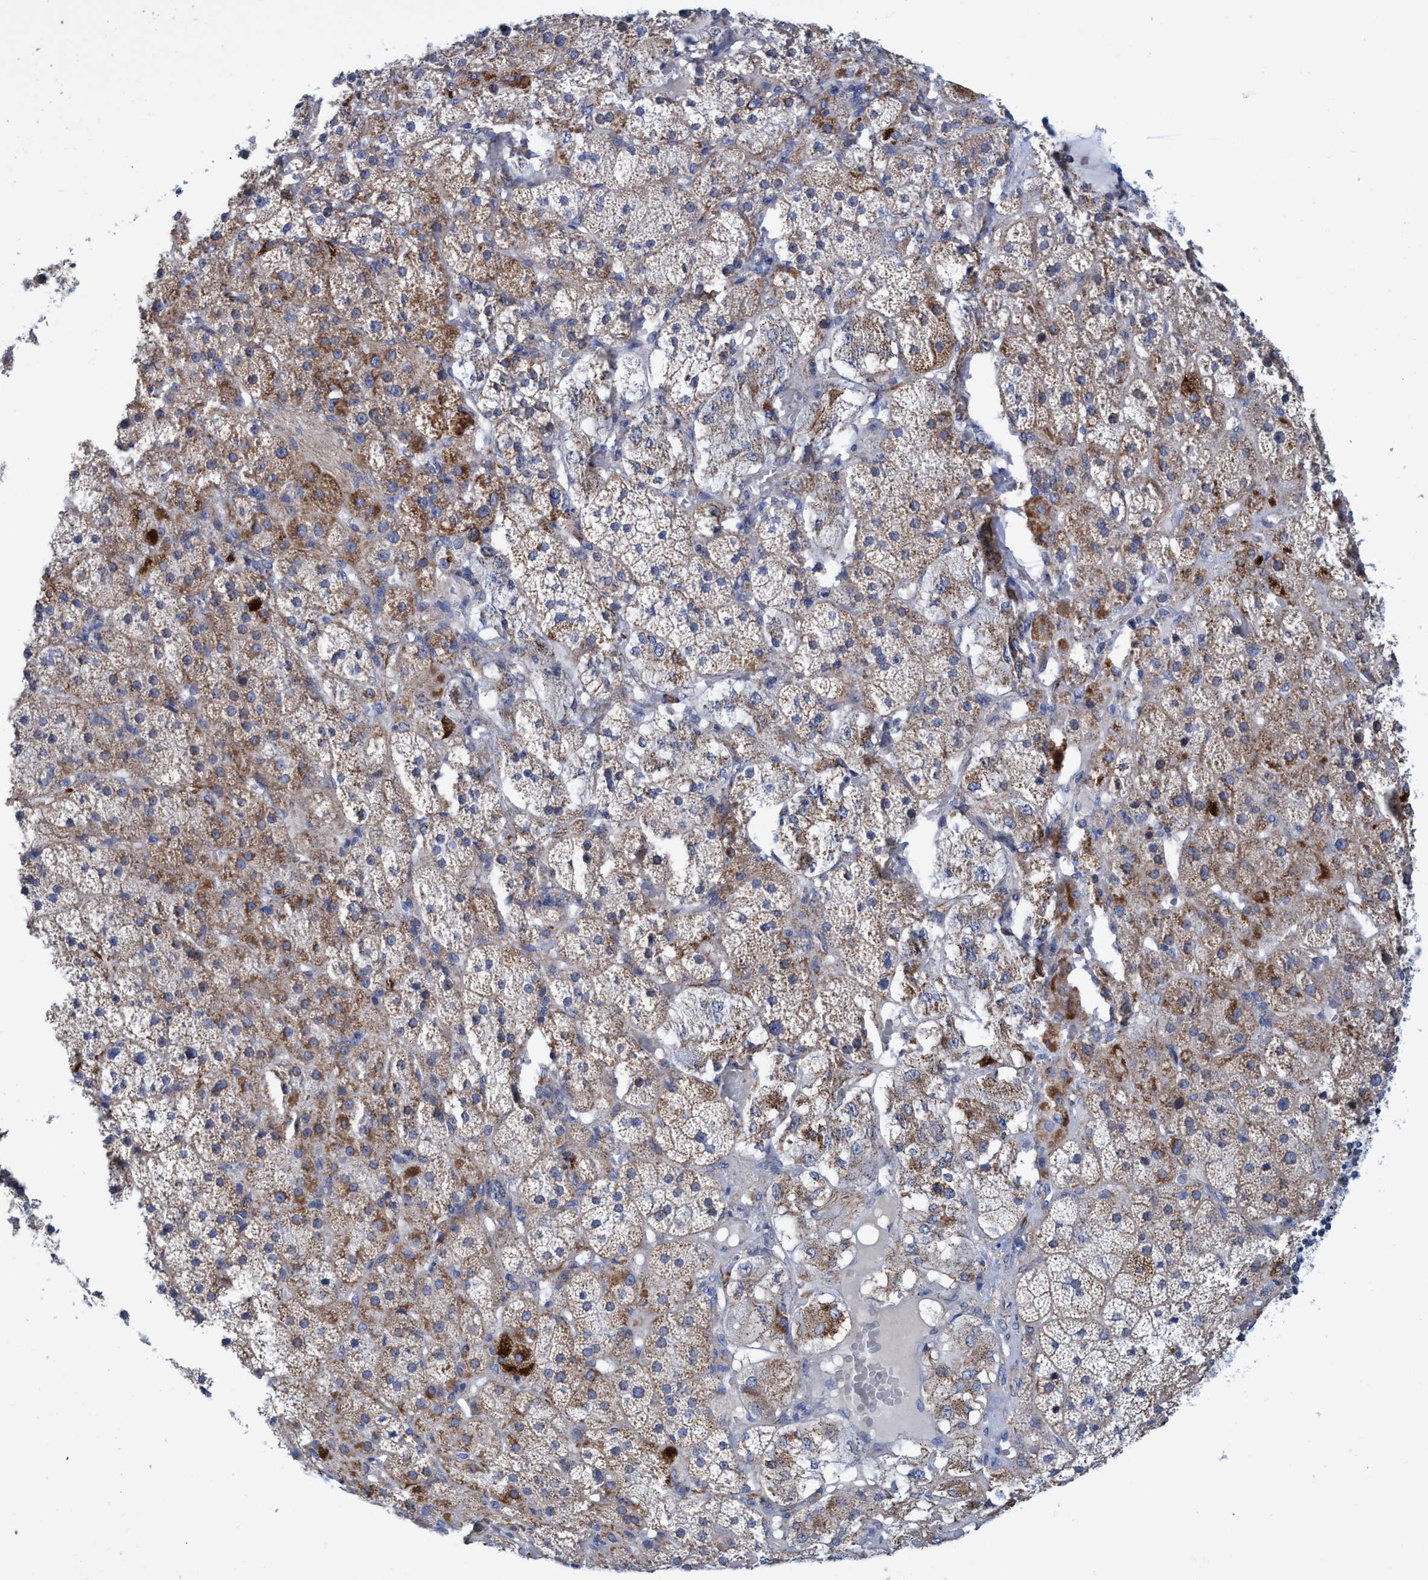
{"staining": {"intensity": "moderate", "quantity": ">75%", "location": "cytoplasmic/membranous"}, "tissue": "adrenal gland", "cell_type": "Glandular cells", "image_type": "normal", "snomed": [{"axis": "morphology", "description": "Normal tissue, NOS"}, {"axis": "topography", "description": "Adrenal gland"}], "caption": "Human adrenal gland stained for a protein (brown) exhibits moderate cytoplasmic/membranous positive positivity in approximately >75% of glandular cells.", "gene": "ZNF750", "patient": {"sex": "male", "age": 57}}